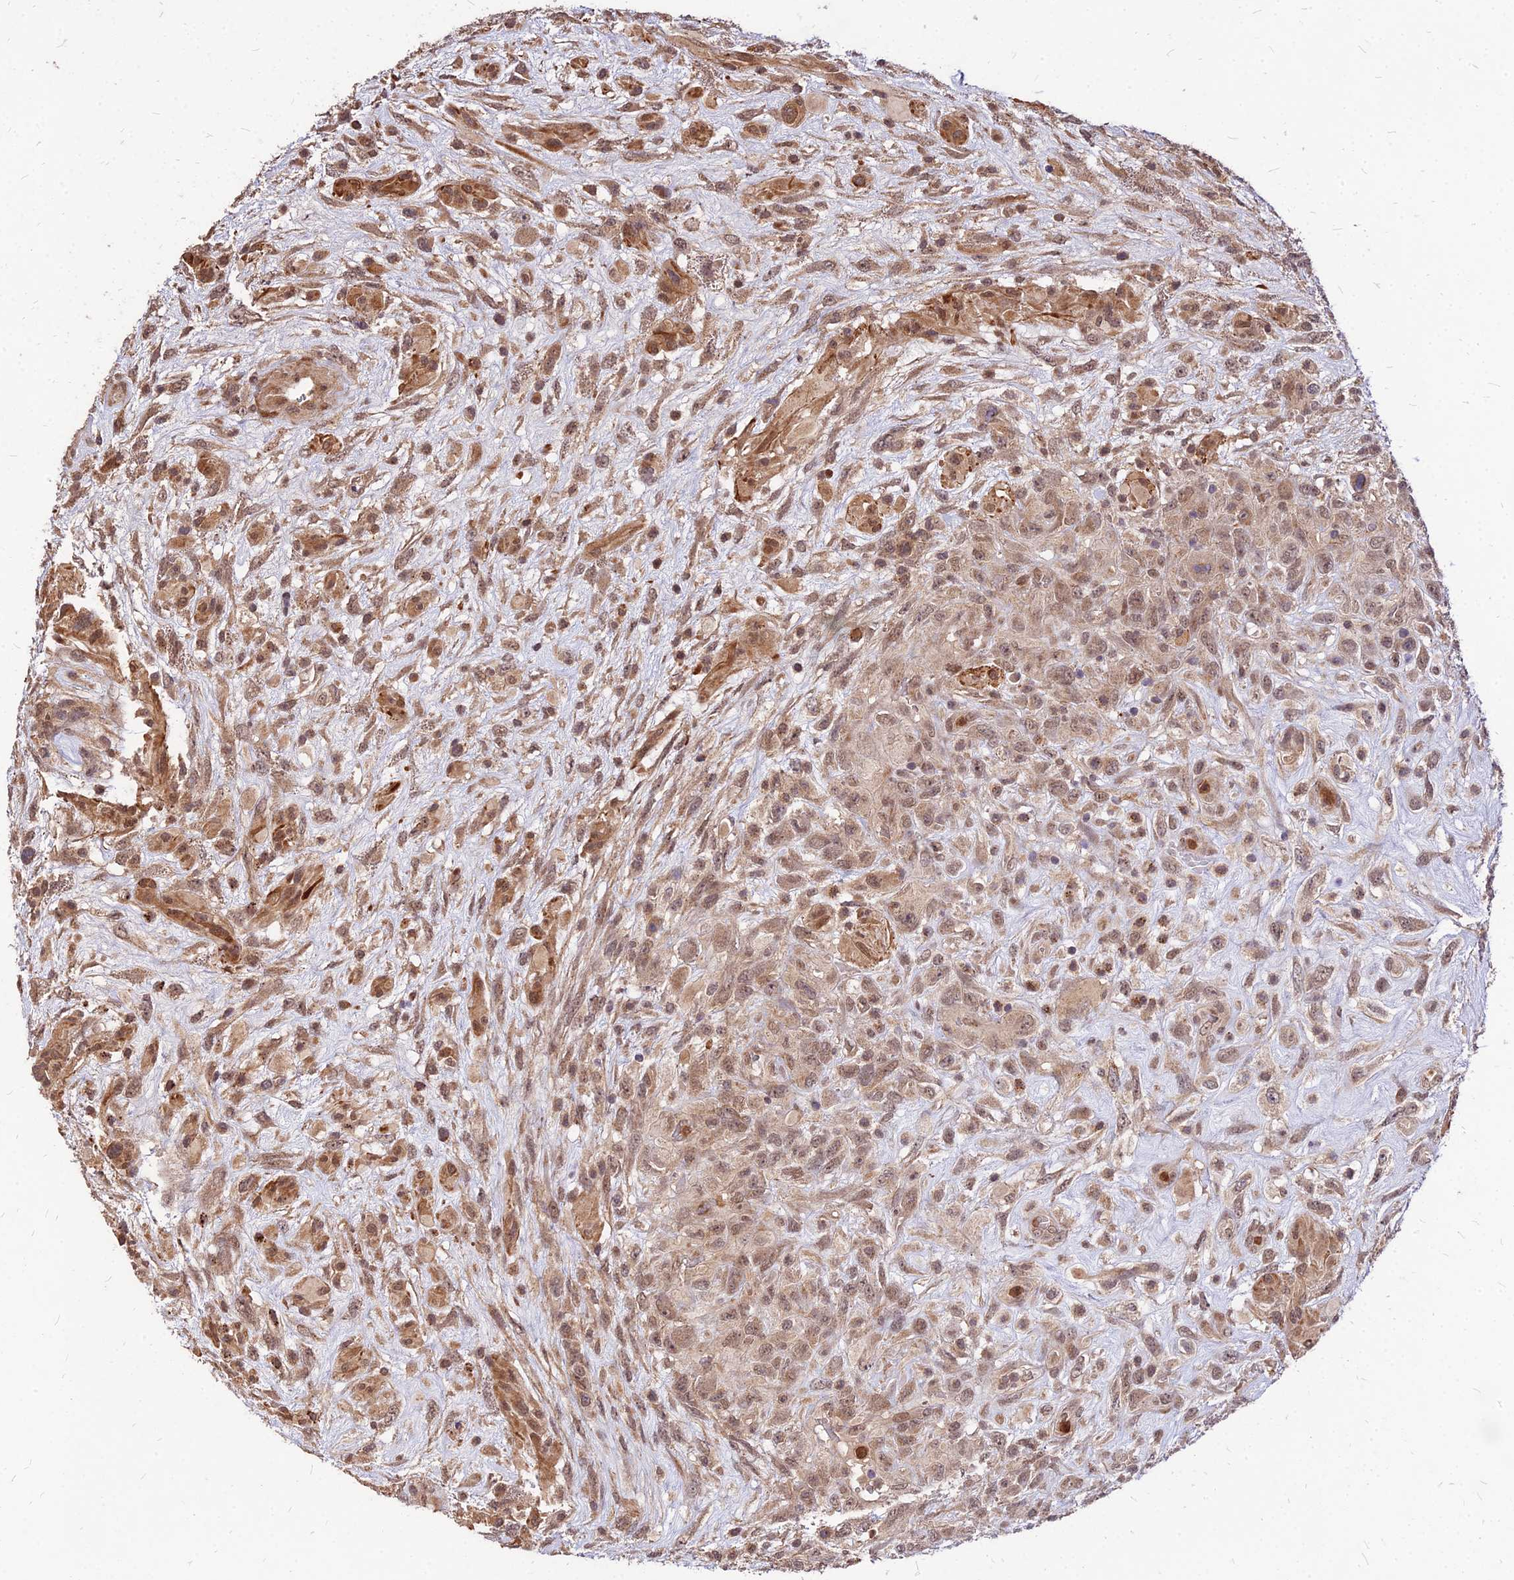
{"staining": {"intensity": "moderate", "quantity": ">75%", "location": "cytoplasmic/membranous,nuclear"}, "tissue": "glioma", "cell_type": "Tumor cells", "image_type": "cancer", "snomed": [{"axis": "morphology", "description": "Glioma, malignant, High grade"}, {"axis": "topography", "description": "Brain"}], "caption": "There is medium levels of moderate cytoplasmic/membranous and nuclear staining in tumor cells of glioma, as demonstrated by immunohistochemical staining (brown color).", "gene": "APBA3", "patient": {"sex": "male", "age": 61}}